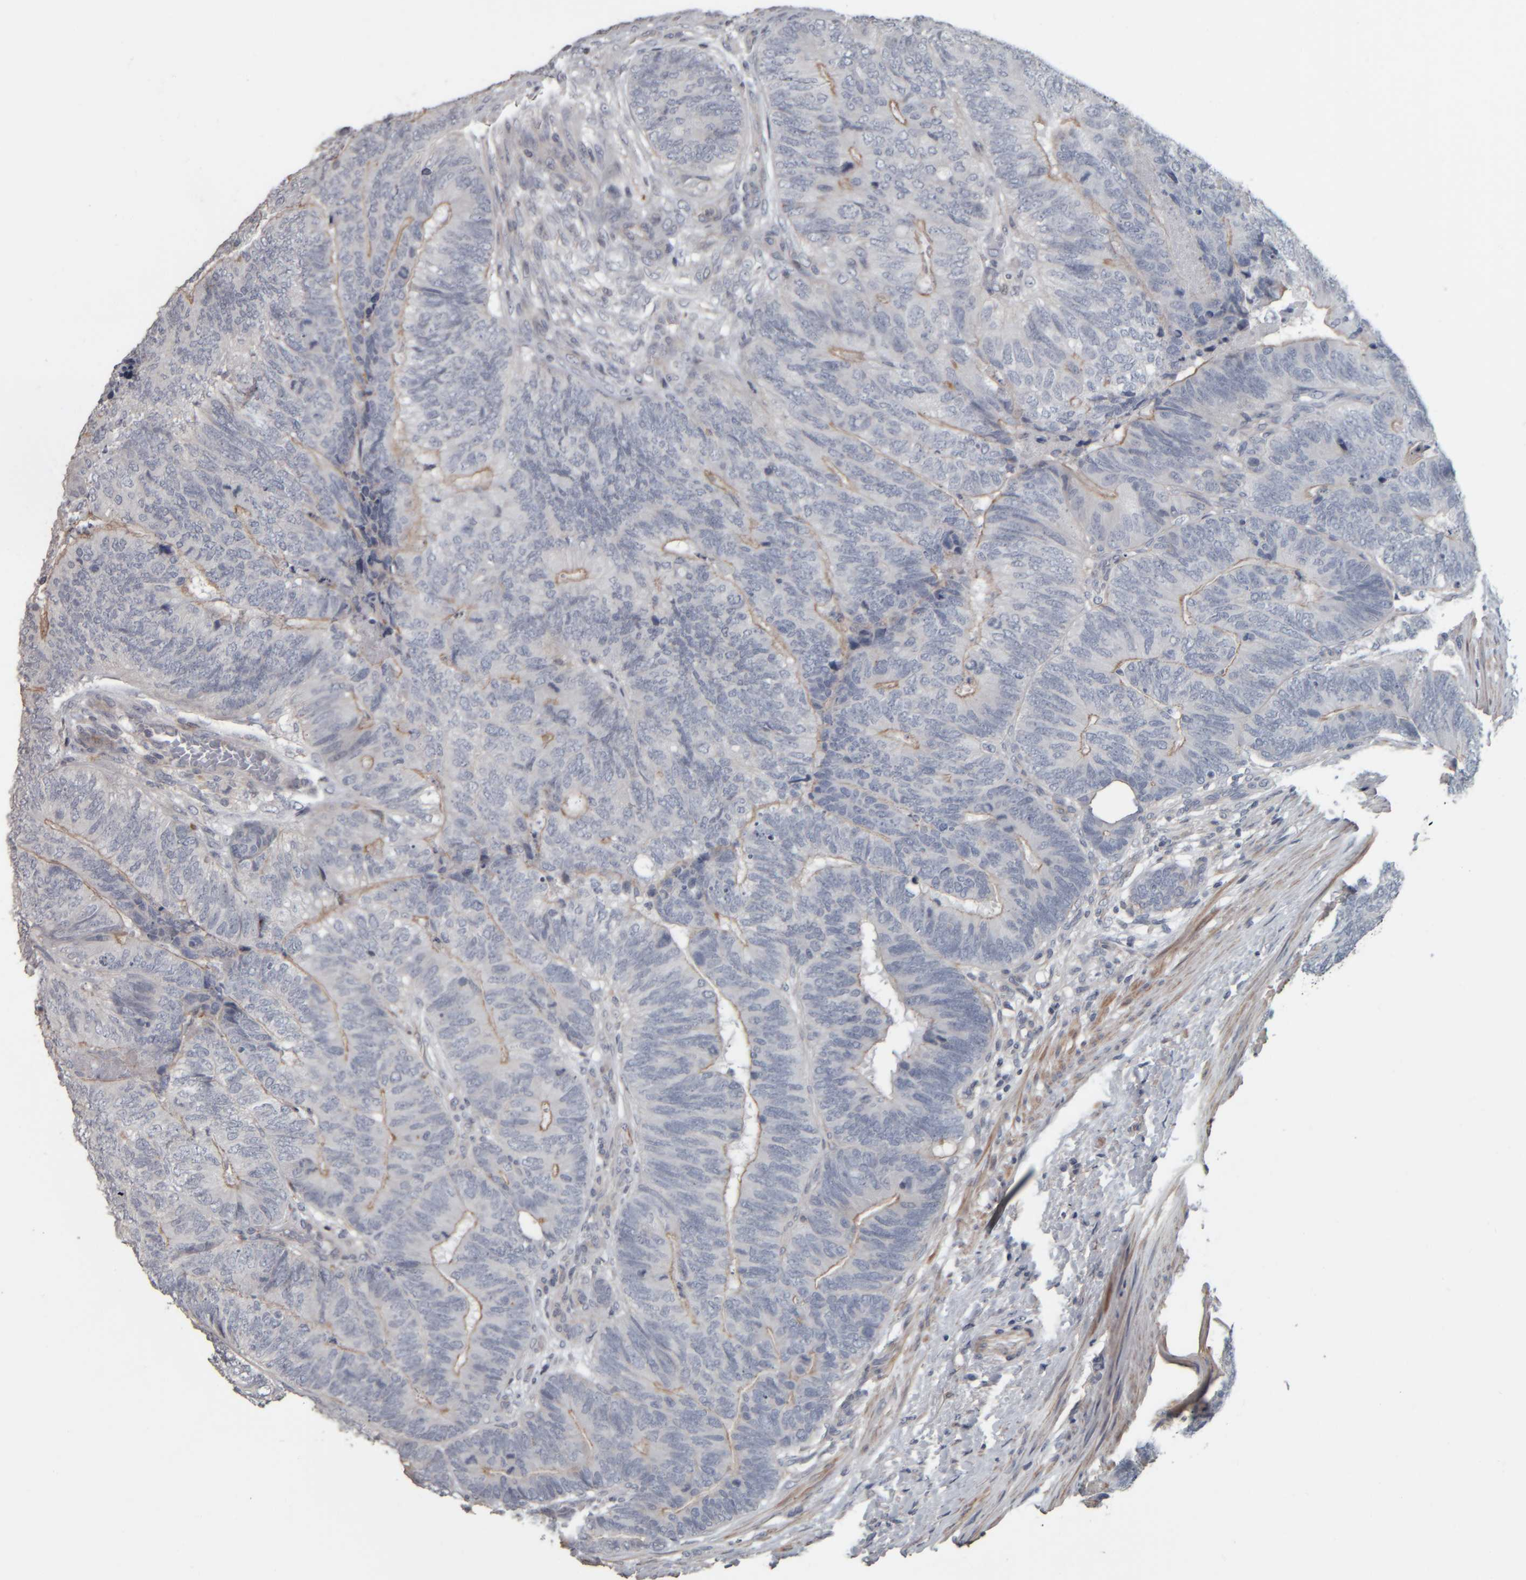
{"staining": {"intensity": "moderate", "quantity": "<25%", "location": "cytoplasmic/membranous"}, "tissue": "colorectal cancer", "cell_type": "Tumor cells", "image_type": "cancer", "snomed": [{"axis": "morphology", "description": "Adenocarcinoma, NOS"}, {"axis": "topography", "description": "Colon"}], "caption": "The micrograph demonstrates a brown stain indicating the presence of a protein in the cytoplasmic/membranous of tumor cells in colorectal cancer.", "gene": "CAVIN4", "patient": {"sex": "female", "age": 67}}